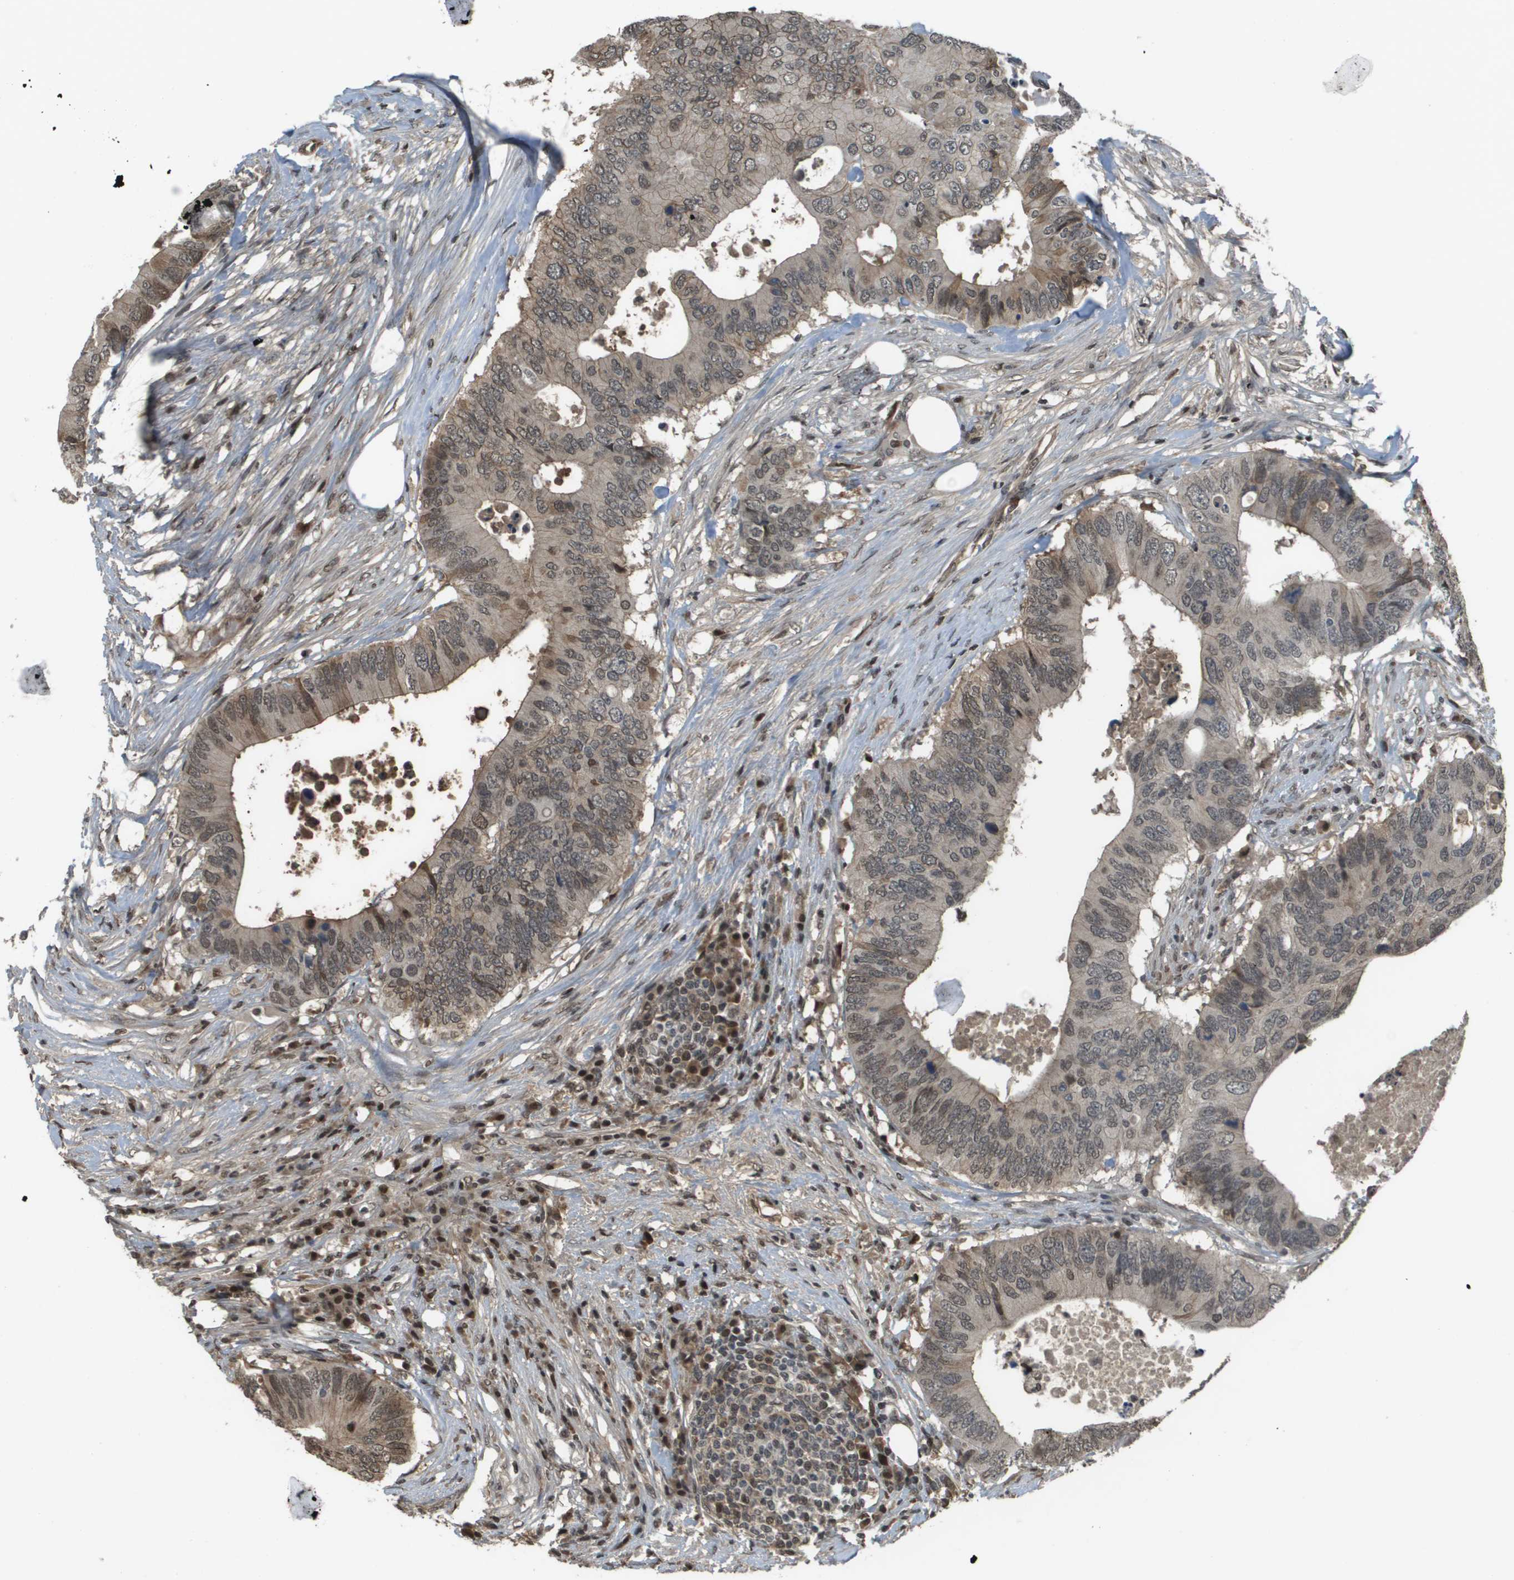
{"staining": {"intensity": "weak", "quantity": "25%-75%", "location": "cytoplasmic/membranous,nuclear"}, "tissue": "colorectal cancer", "cell_type": "Tumor cells", "image_type": "cancer", "snomed": [{"axis": "morphology", "description": "Adenocarcinoma, NOS"}, {"axis": "topography", "description": "Colon"}], "caption": "Immunohistochemistry (DAB) staining of human adenocarcinoma (colorectal) exhibits weak cytoplasmic/membranous and nuclear protein expression in approximately 25%-75% of tumor cells. (DAB (3,3'-diaminobenzidine) = brown stain, brightfield microscopy at high magnification).", "gene": "NDRG2", "patient": {"sex": "male", "age": 71}}